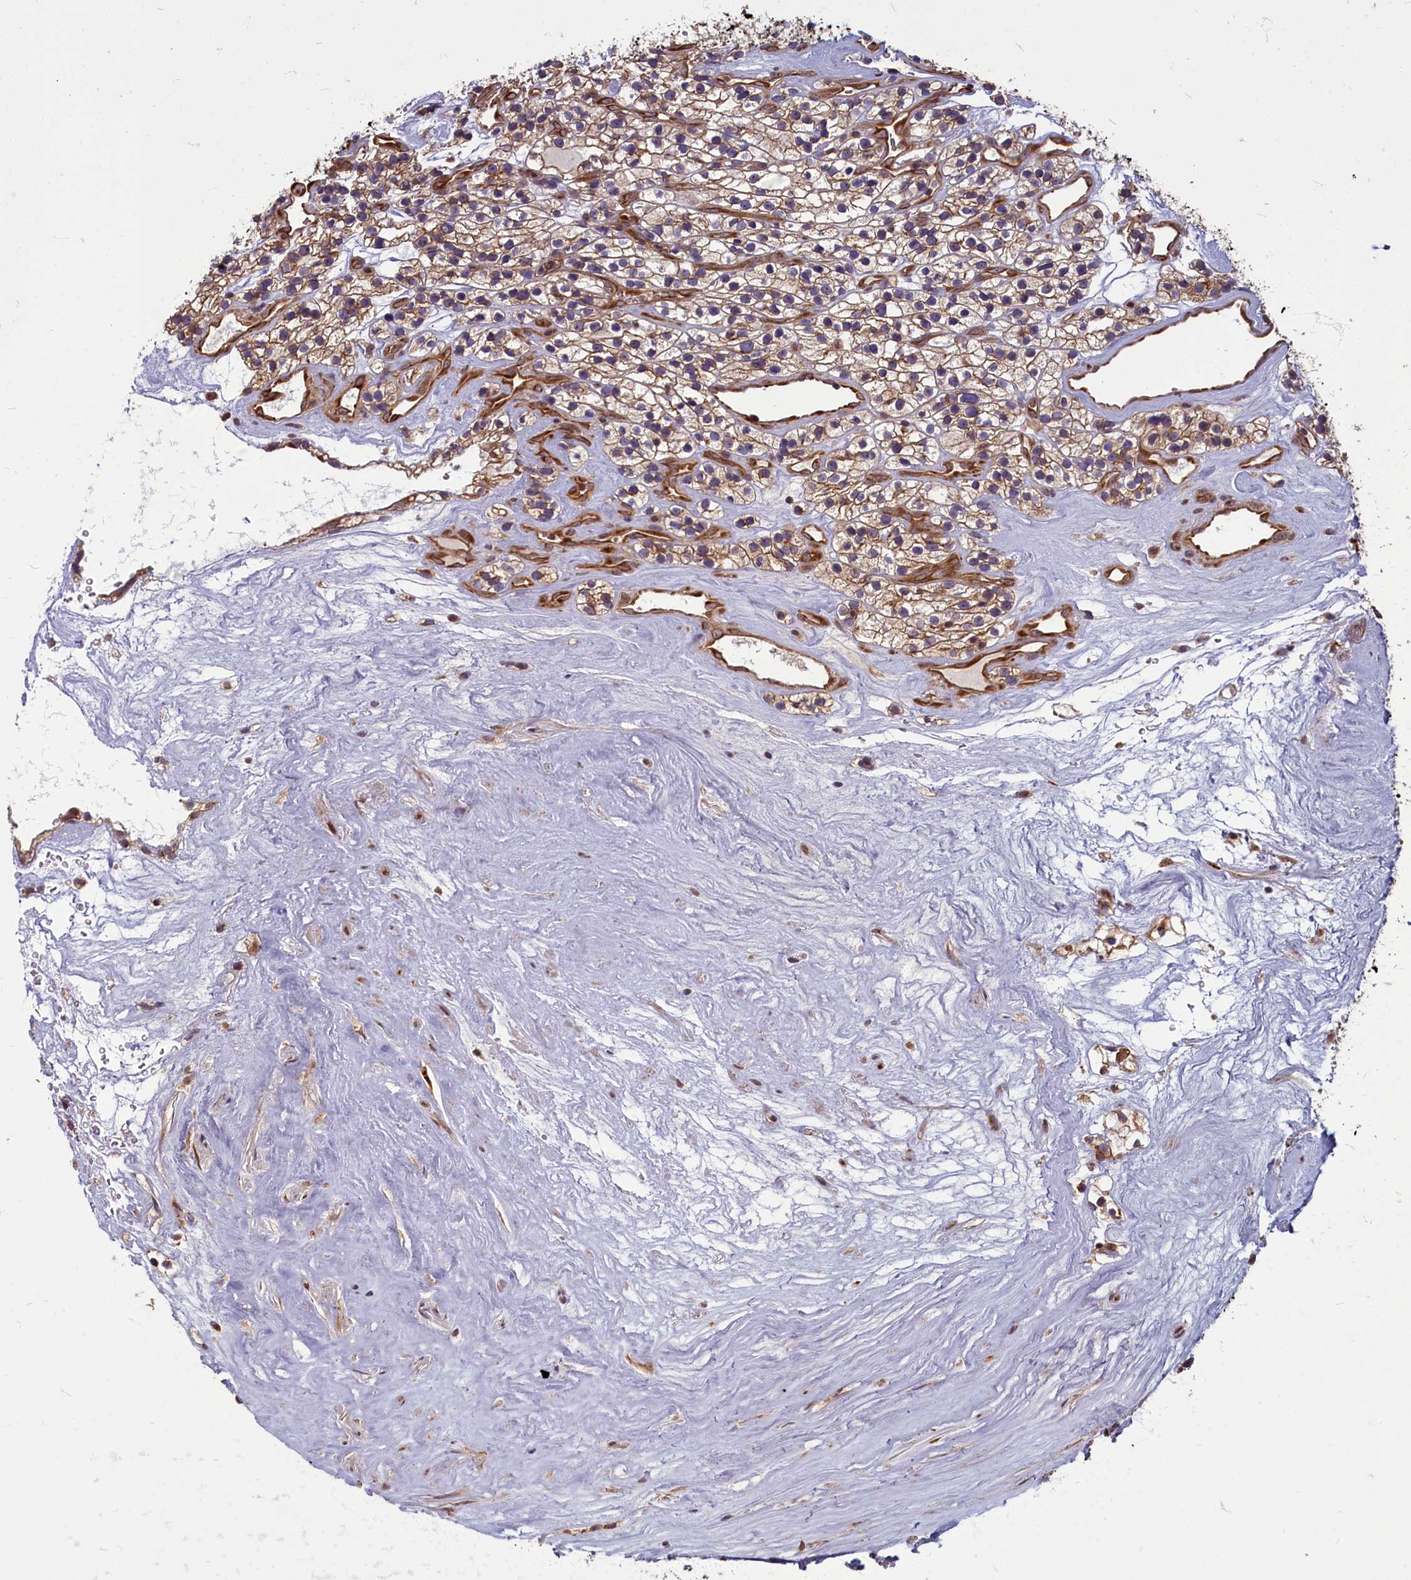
{"staining": {"intensity": "weak", "quantity": "<25%", "location": "cytoplasmic/membranous"}, "tissue": "renal cancer", "cell_type": "Tumor cells", "image_type": "cancer", "snomed": [{"axis": "morphology", "description": "Adenocarcinoma, NOS"}, {"axis": "topography", "description": "Kidney"}], "caption": "Tumor cells show no significant staining in renal cancer (adenocarcinoma).", "gene": "MYCBP", "patient": {"sex": "female", "age": 57}}